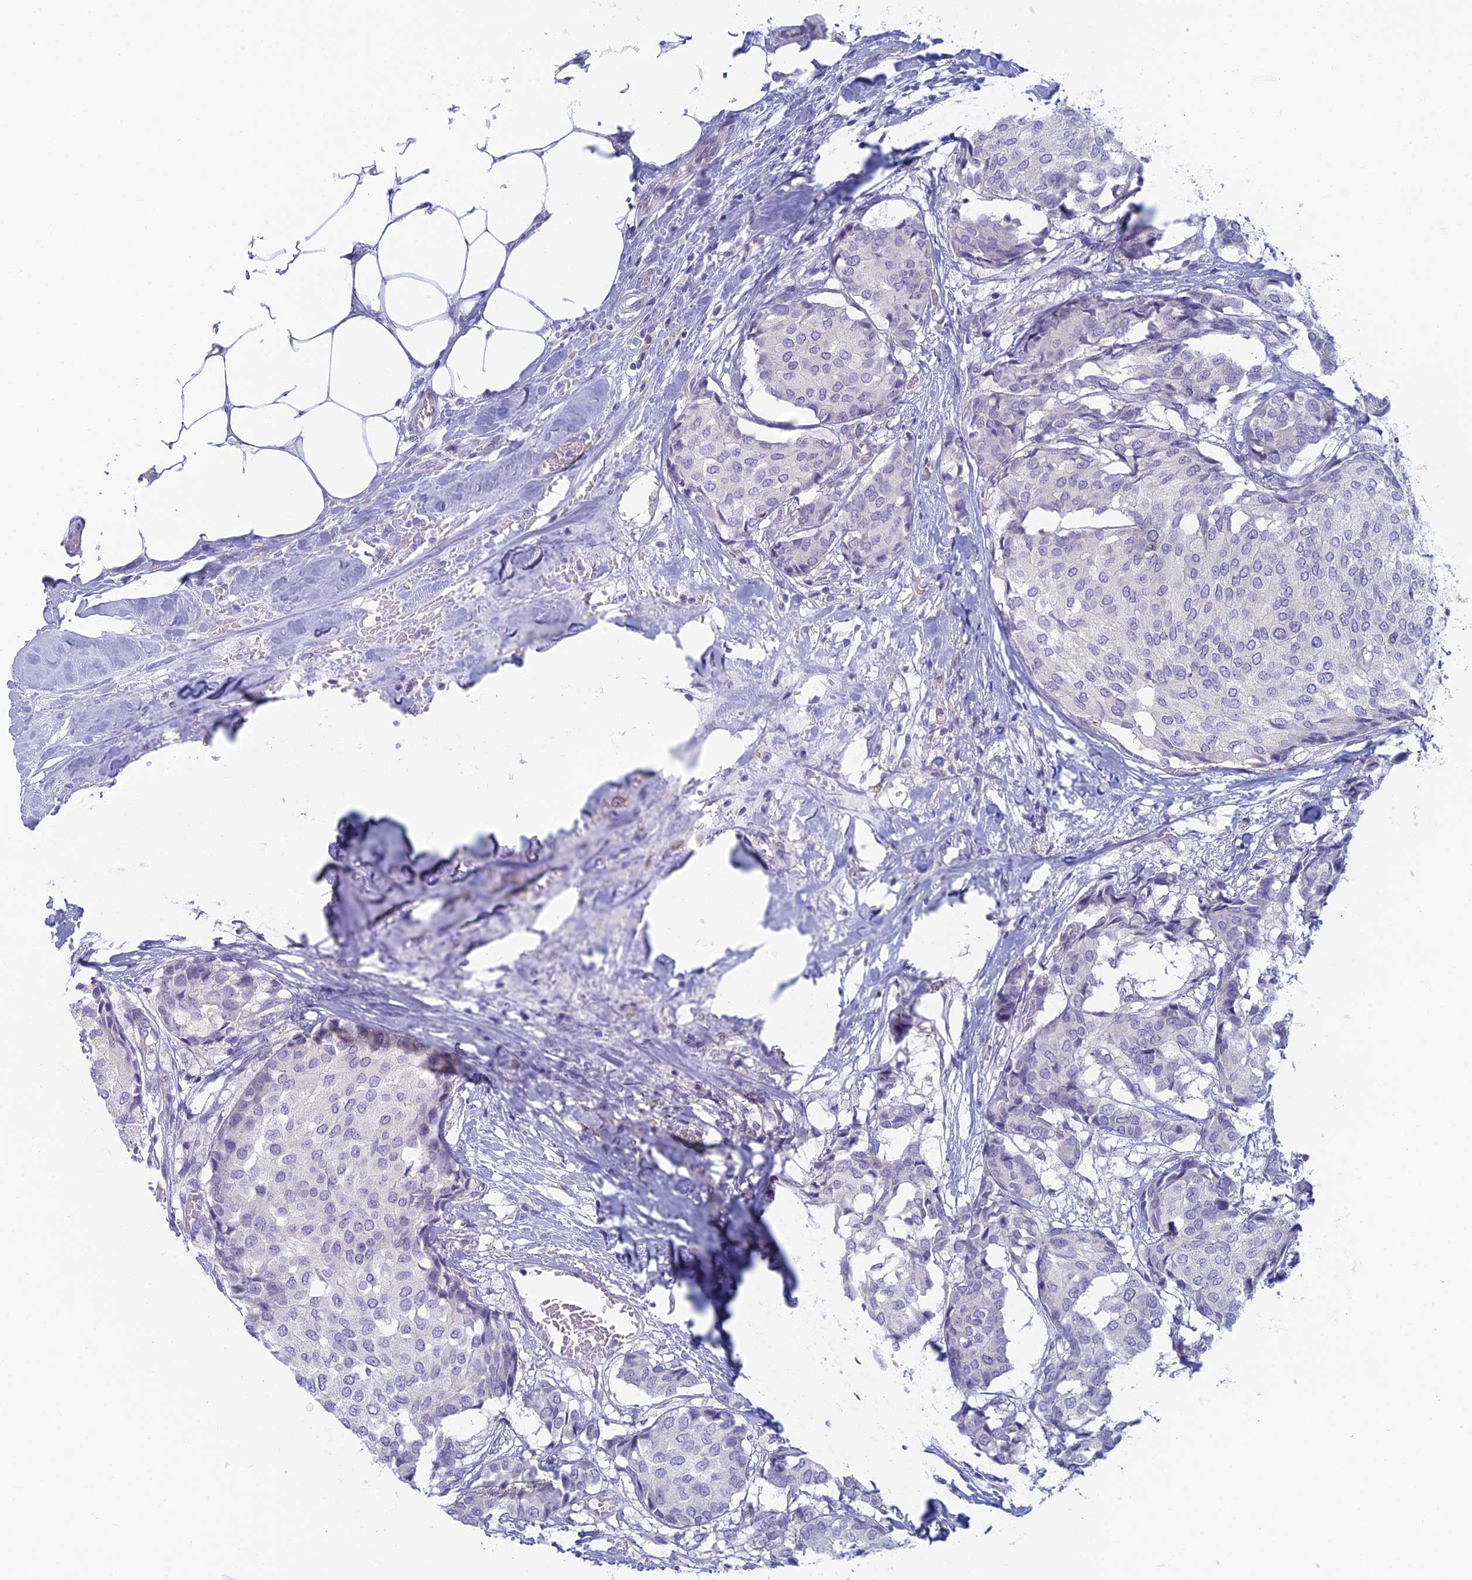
{"staining": {"intensity": "negative", "quantity": "none", "location": "none"}, "tissue": "breast cancer", "cell_type": "Tumor cells", "image_type": "cancer", "snomed": [{"axis": "morphology", "description": "Duct carcinoma"}, {"axis": "topography", "description": "Breast"}], "caption": "Protein analysis of breast cancer displays no significant positivity in tumor cells.", "gene": "PPP1R26", "patient": {"sex": "female", "age": 75}}